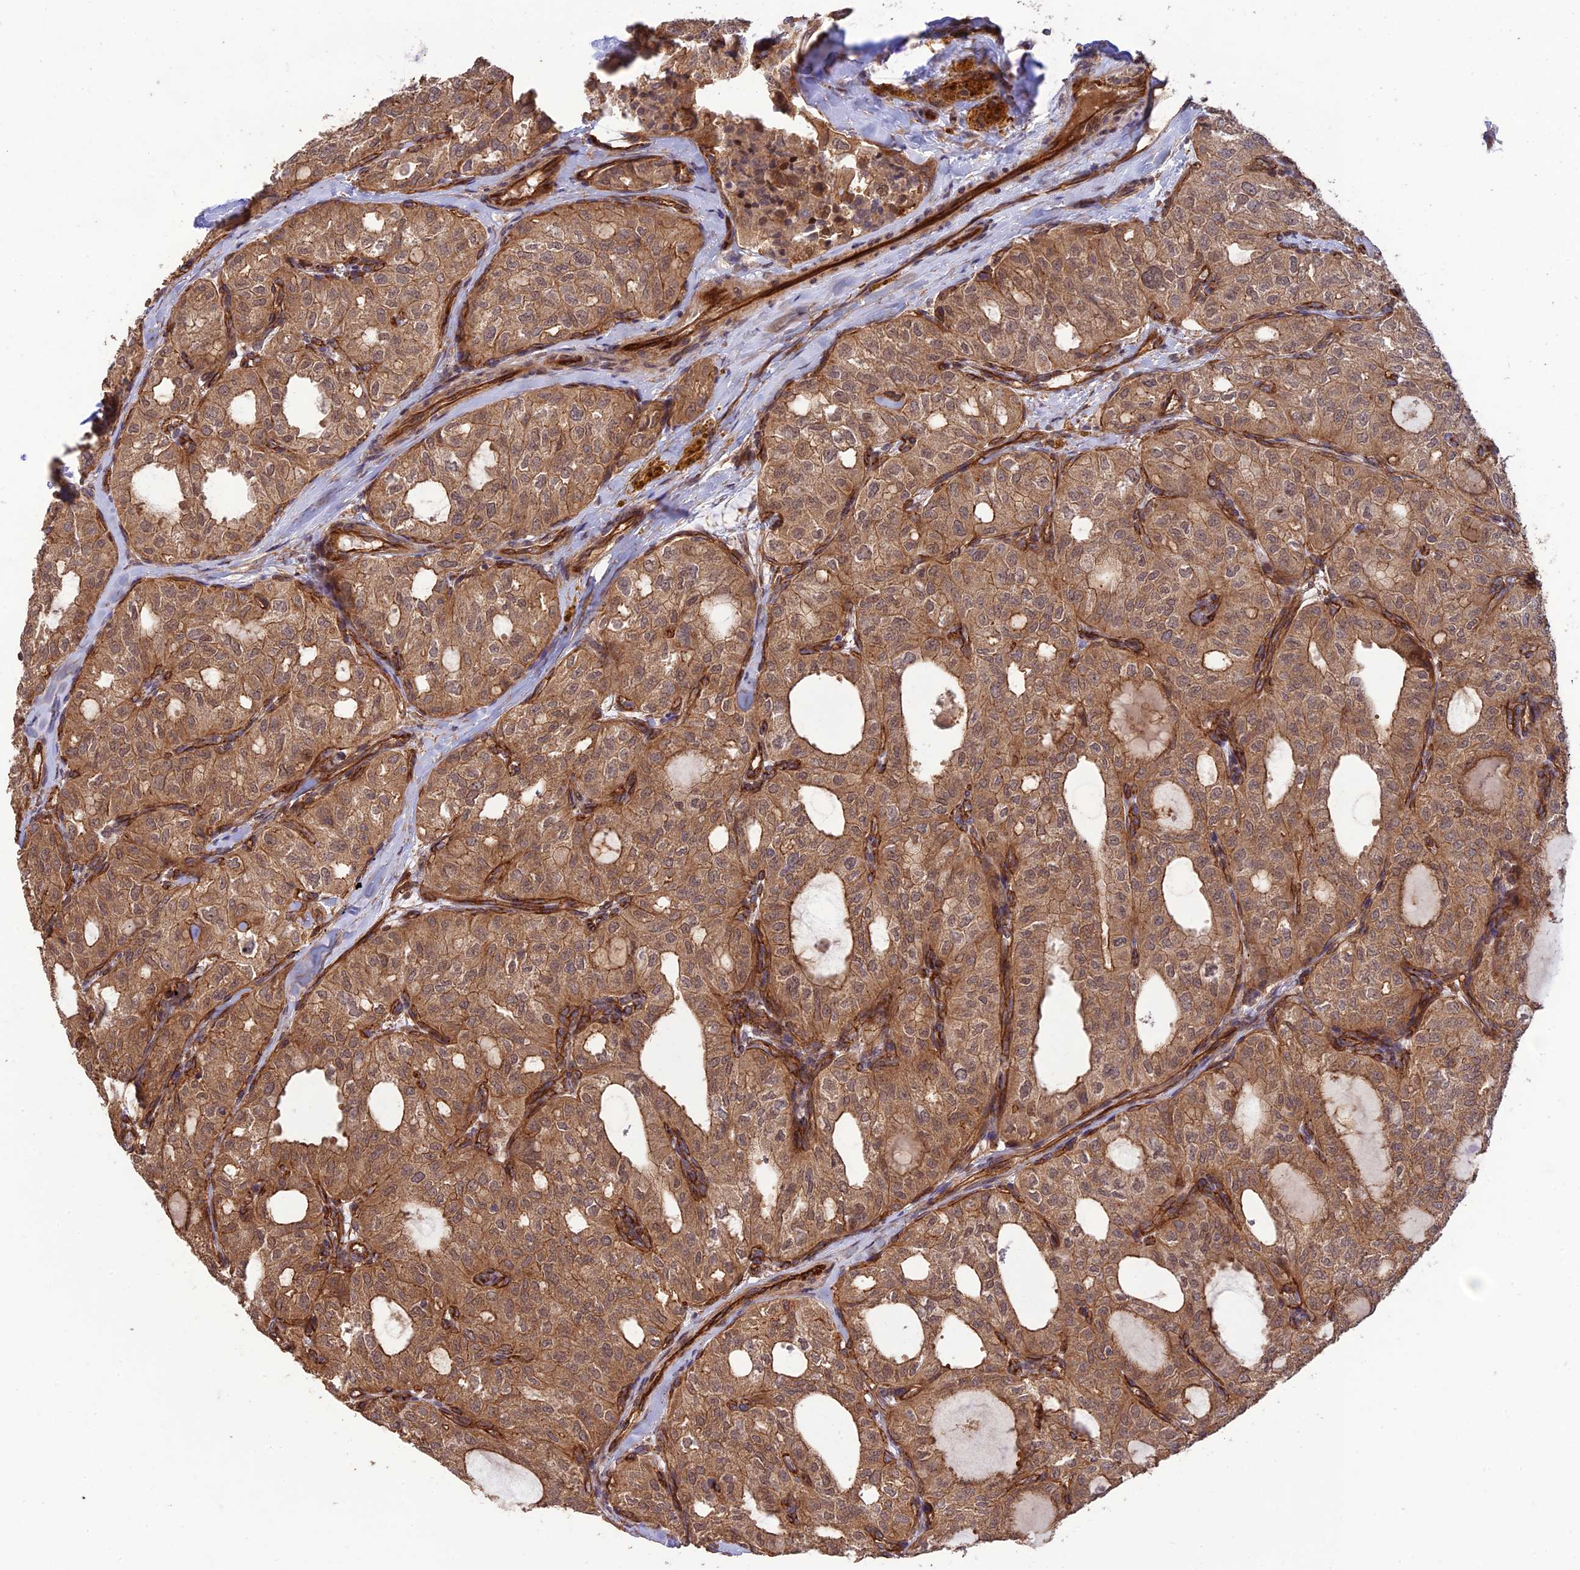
{"staining": {"intensity": "moderate", "quantity": ">75%", "location": "cytoplasmic/membranous,nuclear"}, "tissue": "thyroid cancer", "cell_type": "Tumor cells", "image_type": "cancer", "snomed": [{"axis": "morphology", "description": "Follicular adenoma carcinoma, NOS"}, {"axis": "topography", "description": "Thyroid gland"}], "caption": "This histopathology image demonstrates IHC staining of human follicular adenoma carcinoma (thyroid), with medium moderate cytoplasmic/membranous and nuclear staining in about >75% of tumor cells.", "gene": "HOMER2", "patient": {"sex": "male", "age": 75}}